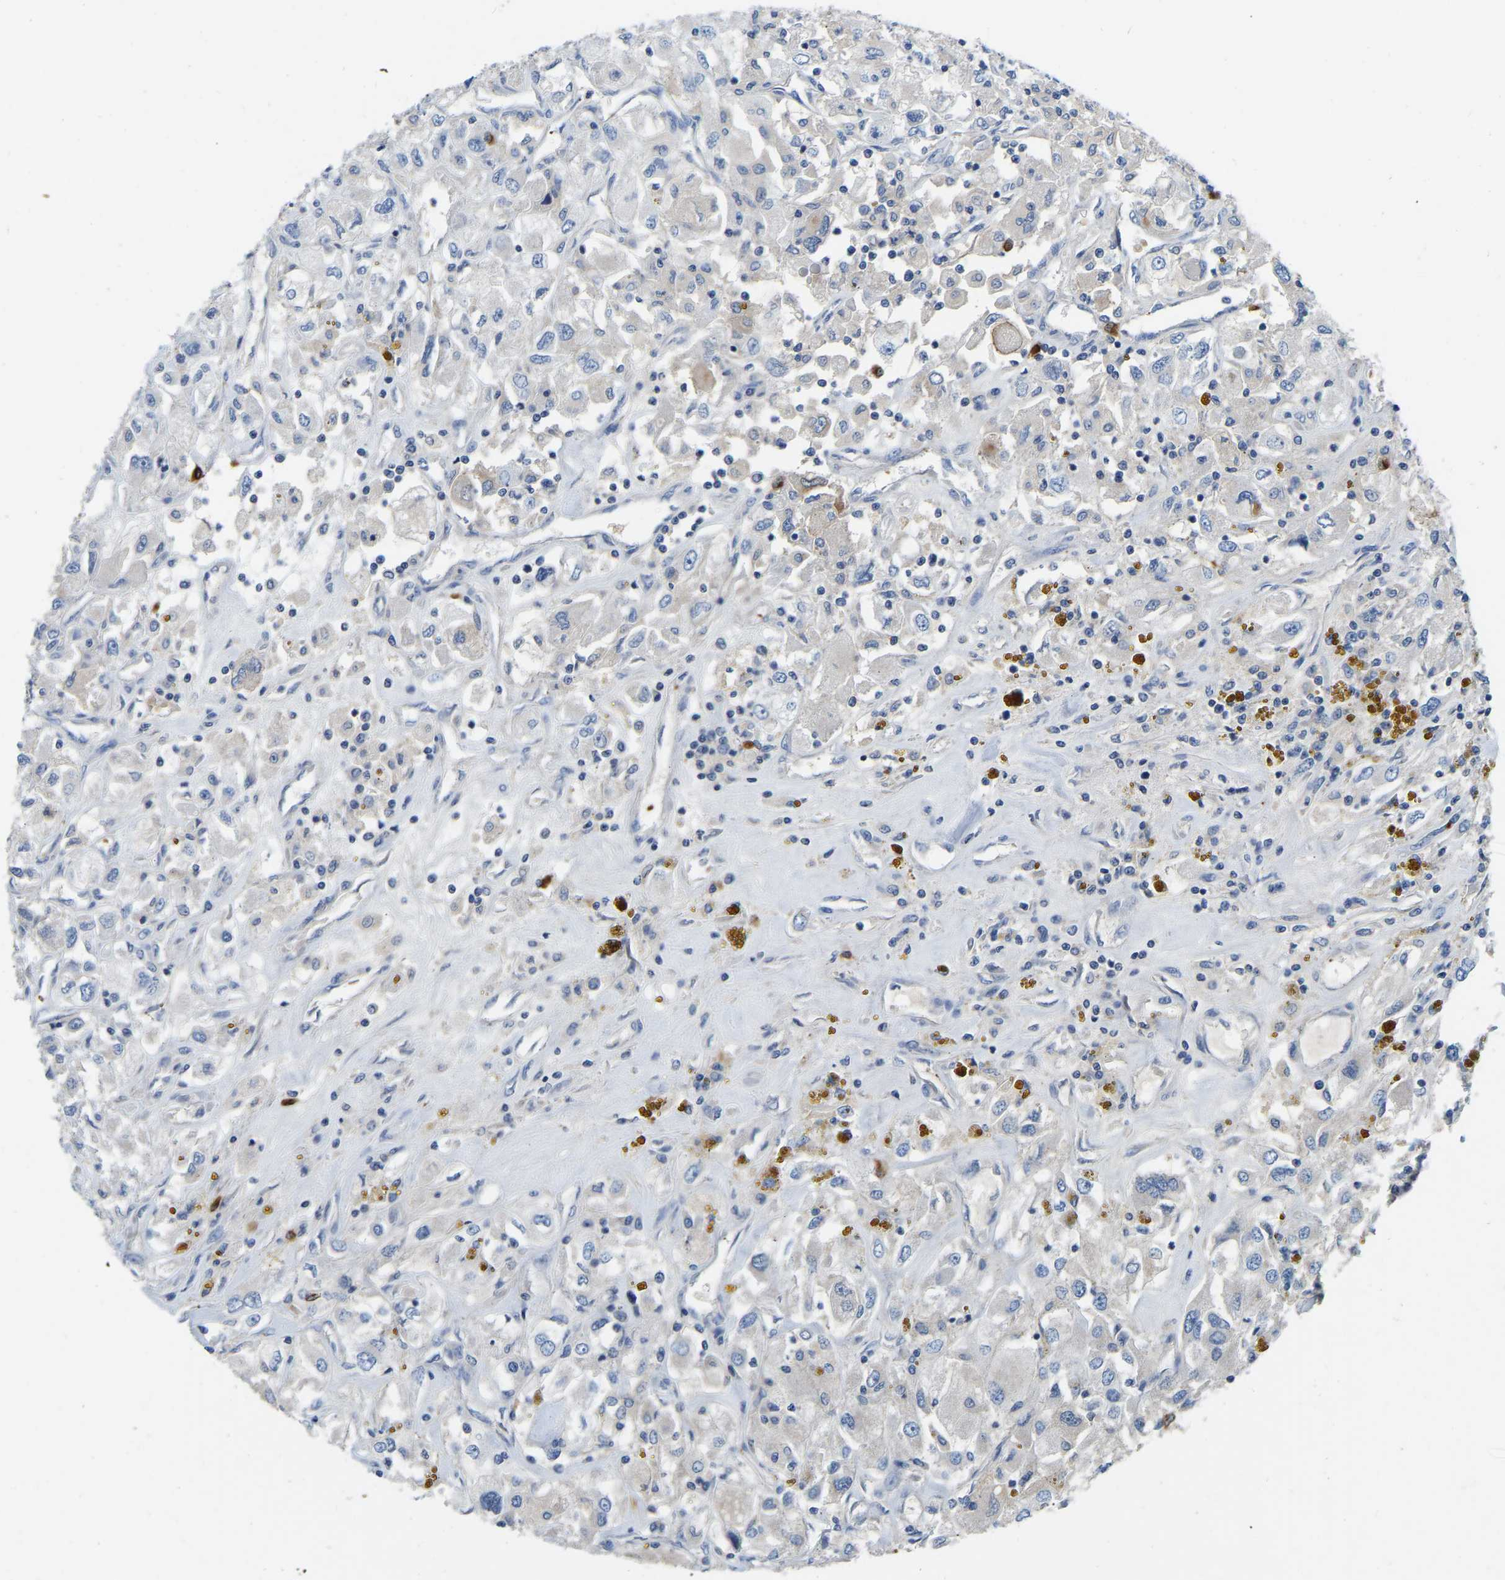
{"staining": {"intensity": "negative", "quantity": "none", "location": "none"}, "tissue": "renal cancer", "cell_type": "Tumor cells", "image_type": "cancer", "snomed": [{"axis": "morphology", "description": "Adenocarcinoma, NOS"}, {"axis": "topography", "description": "Kidney"}], "caption": "Tumor cells are negative for brown protein staining in renal cancer.", "gene": "RAB27B", "patient": {"sex": "female", "age": 52}}